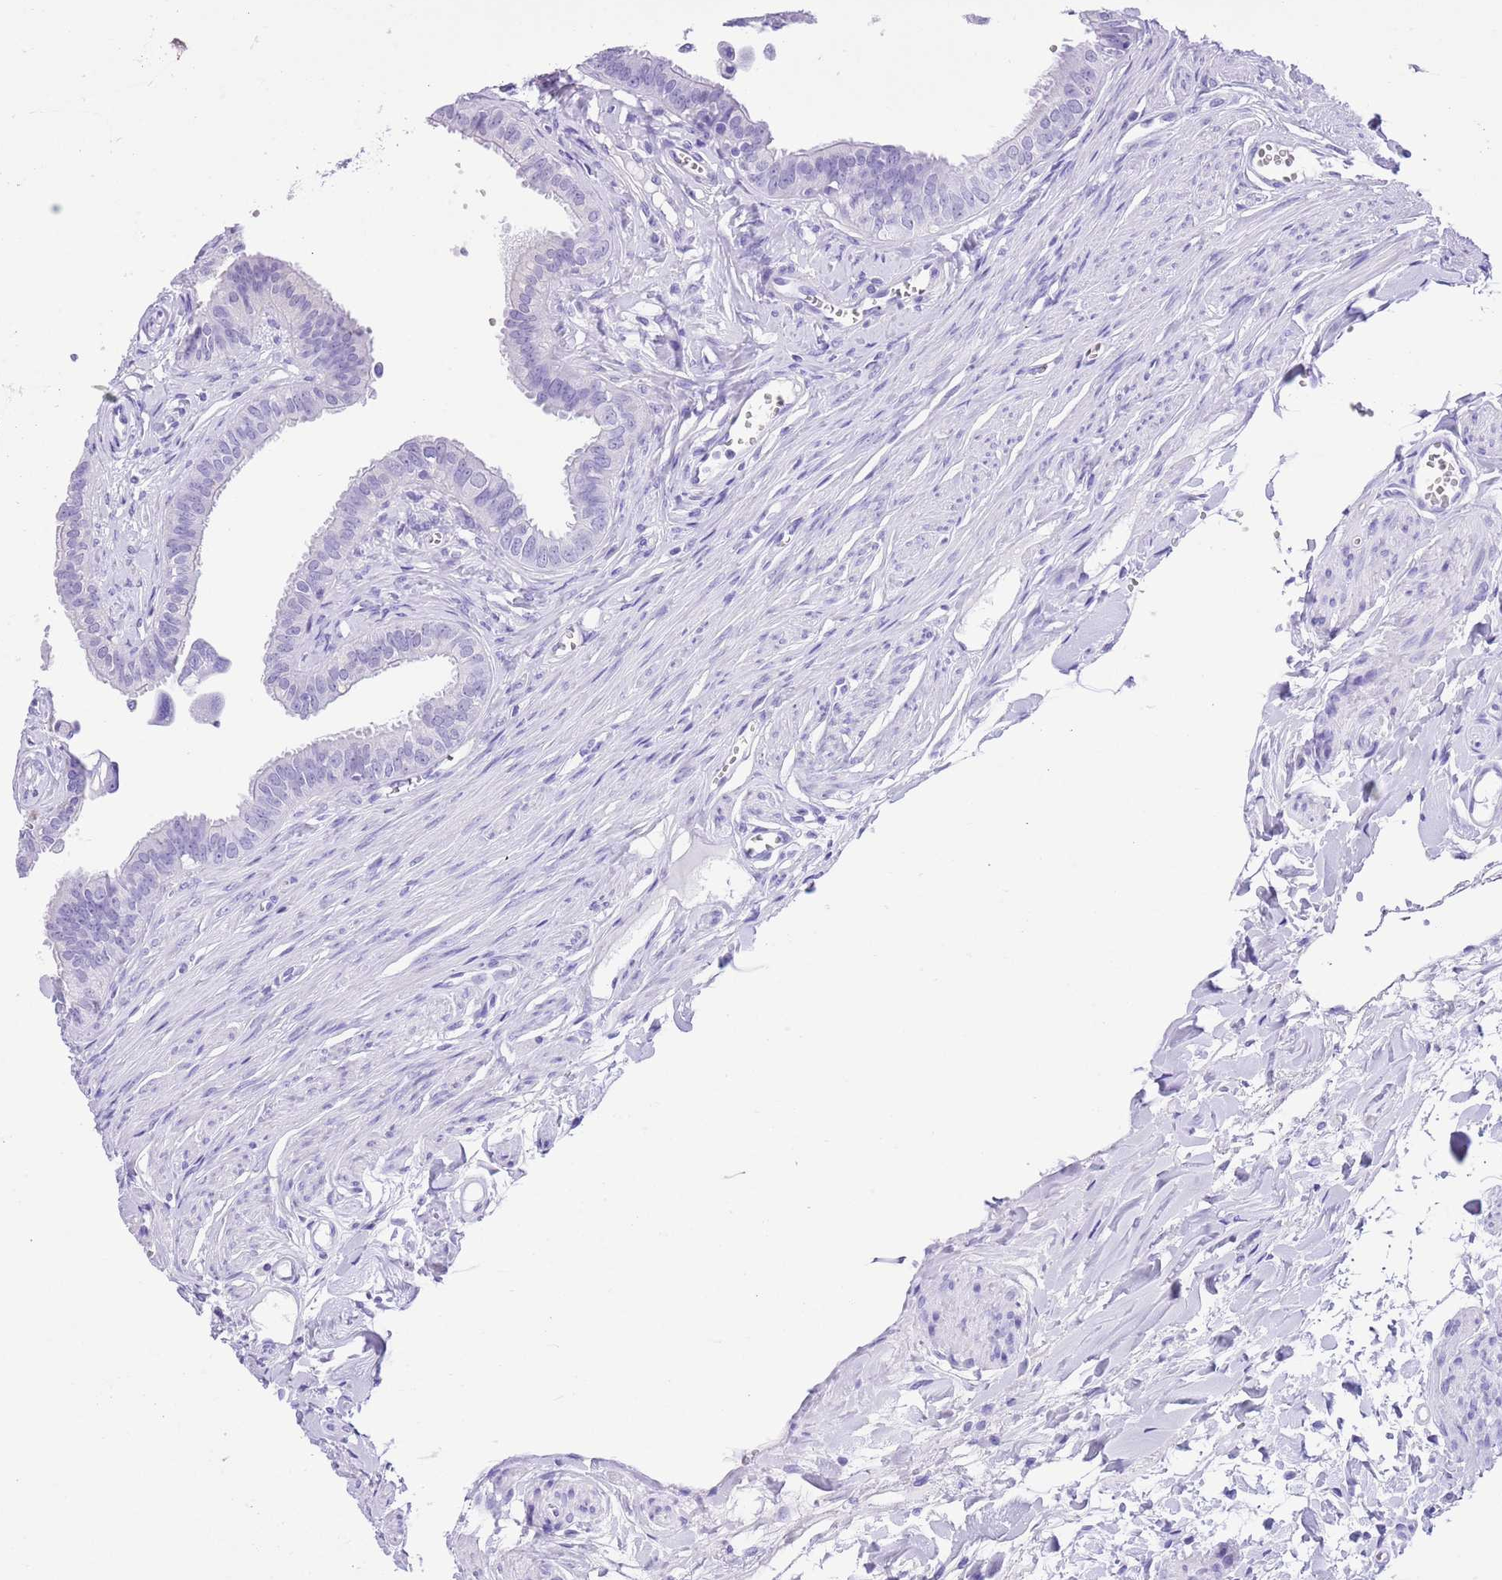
{"staining": {"intensity": "negative", "quantity": "none", "location": "none"}, "tissue": "fallopian tube", "cell_type": "Glandular cells", "image_type": "normal", "snomed": [{"axis": "morphology", "description": "Normal tissue, NOS"}, {"axis": "morphology", "description": "Carcinoma, NOS"}, {"axis": "topography", "description": "Fallopian tube"}, {"axis": "topography", "description": "Ovary"}], "caption": "IHC of normal human fallopian tube shows no expression in glandular cells.", "gene": "TMEM185A", "patient": {"sex": "female", "age": 59}}